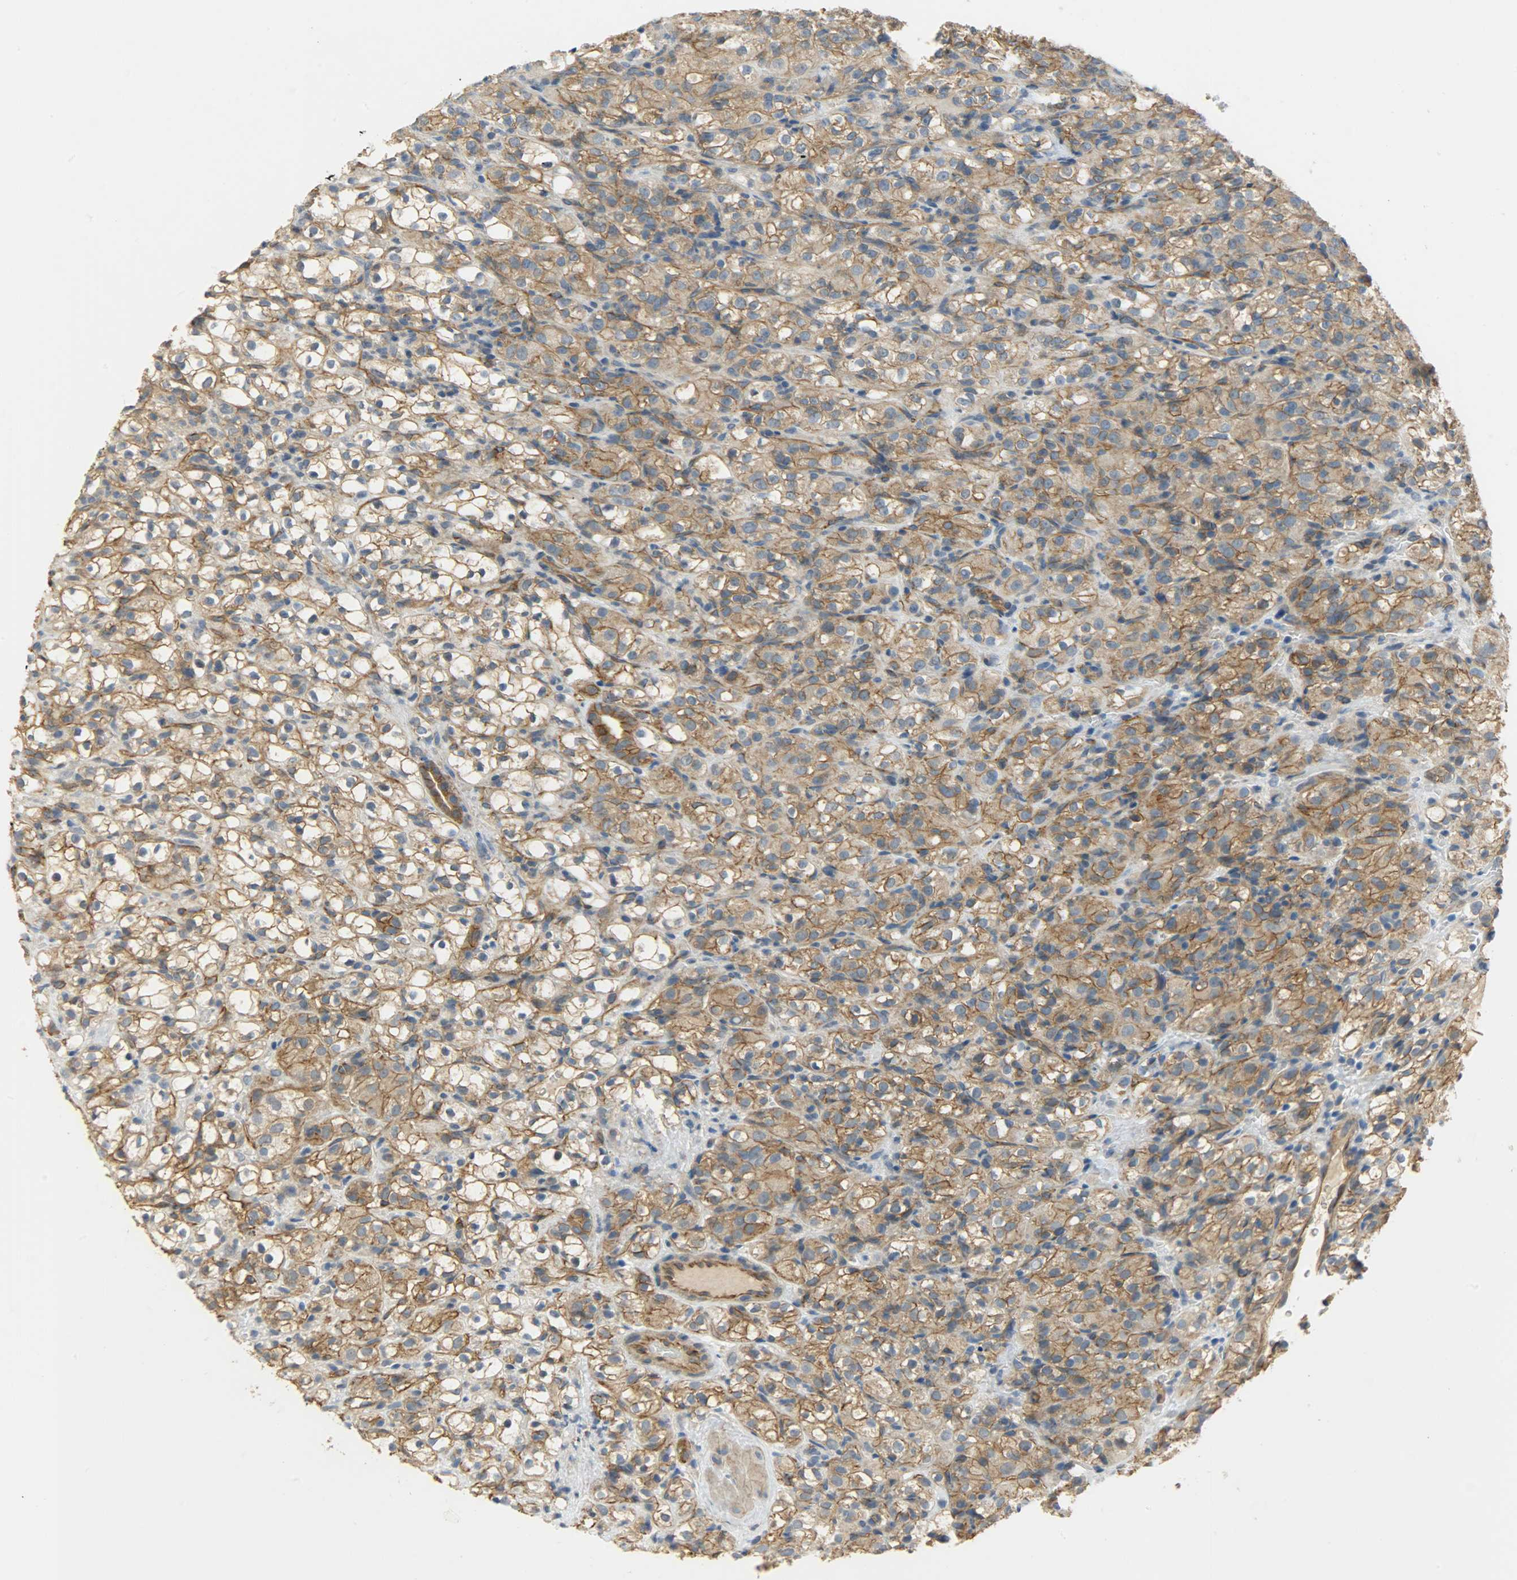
{"staining": {"intensity": "moderate", "quantity": ">75%", "location": "cytoplasmic/membranous"}, "tissue": "renal cancer", "cell_type": "Tumor cells", "image_type": "cancer", "snomed": [{"axis": "morphology", "description": "Normal tissue, NOS"}, {"axis": "morphology", "description": "Adenocarcinoma, NOS"}, {"axis": "topography", "description": "Kidney"}], "caption": "Human adenocarcinoma (renal) stained for a protein (brown) reveals moderate cytoplasmic/membranous positive positivity in approximately >75% of tumor cells.", "gene": "KIAA1217", "patient": {"sex": "male", "age": 61}}